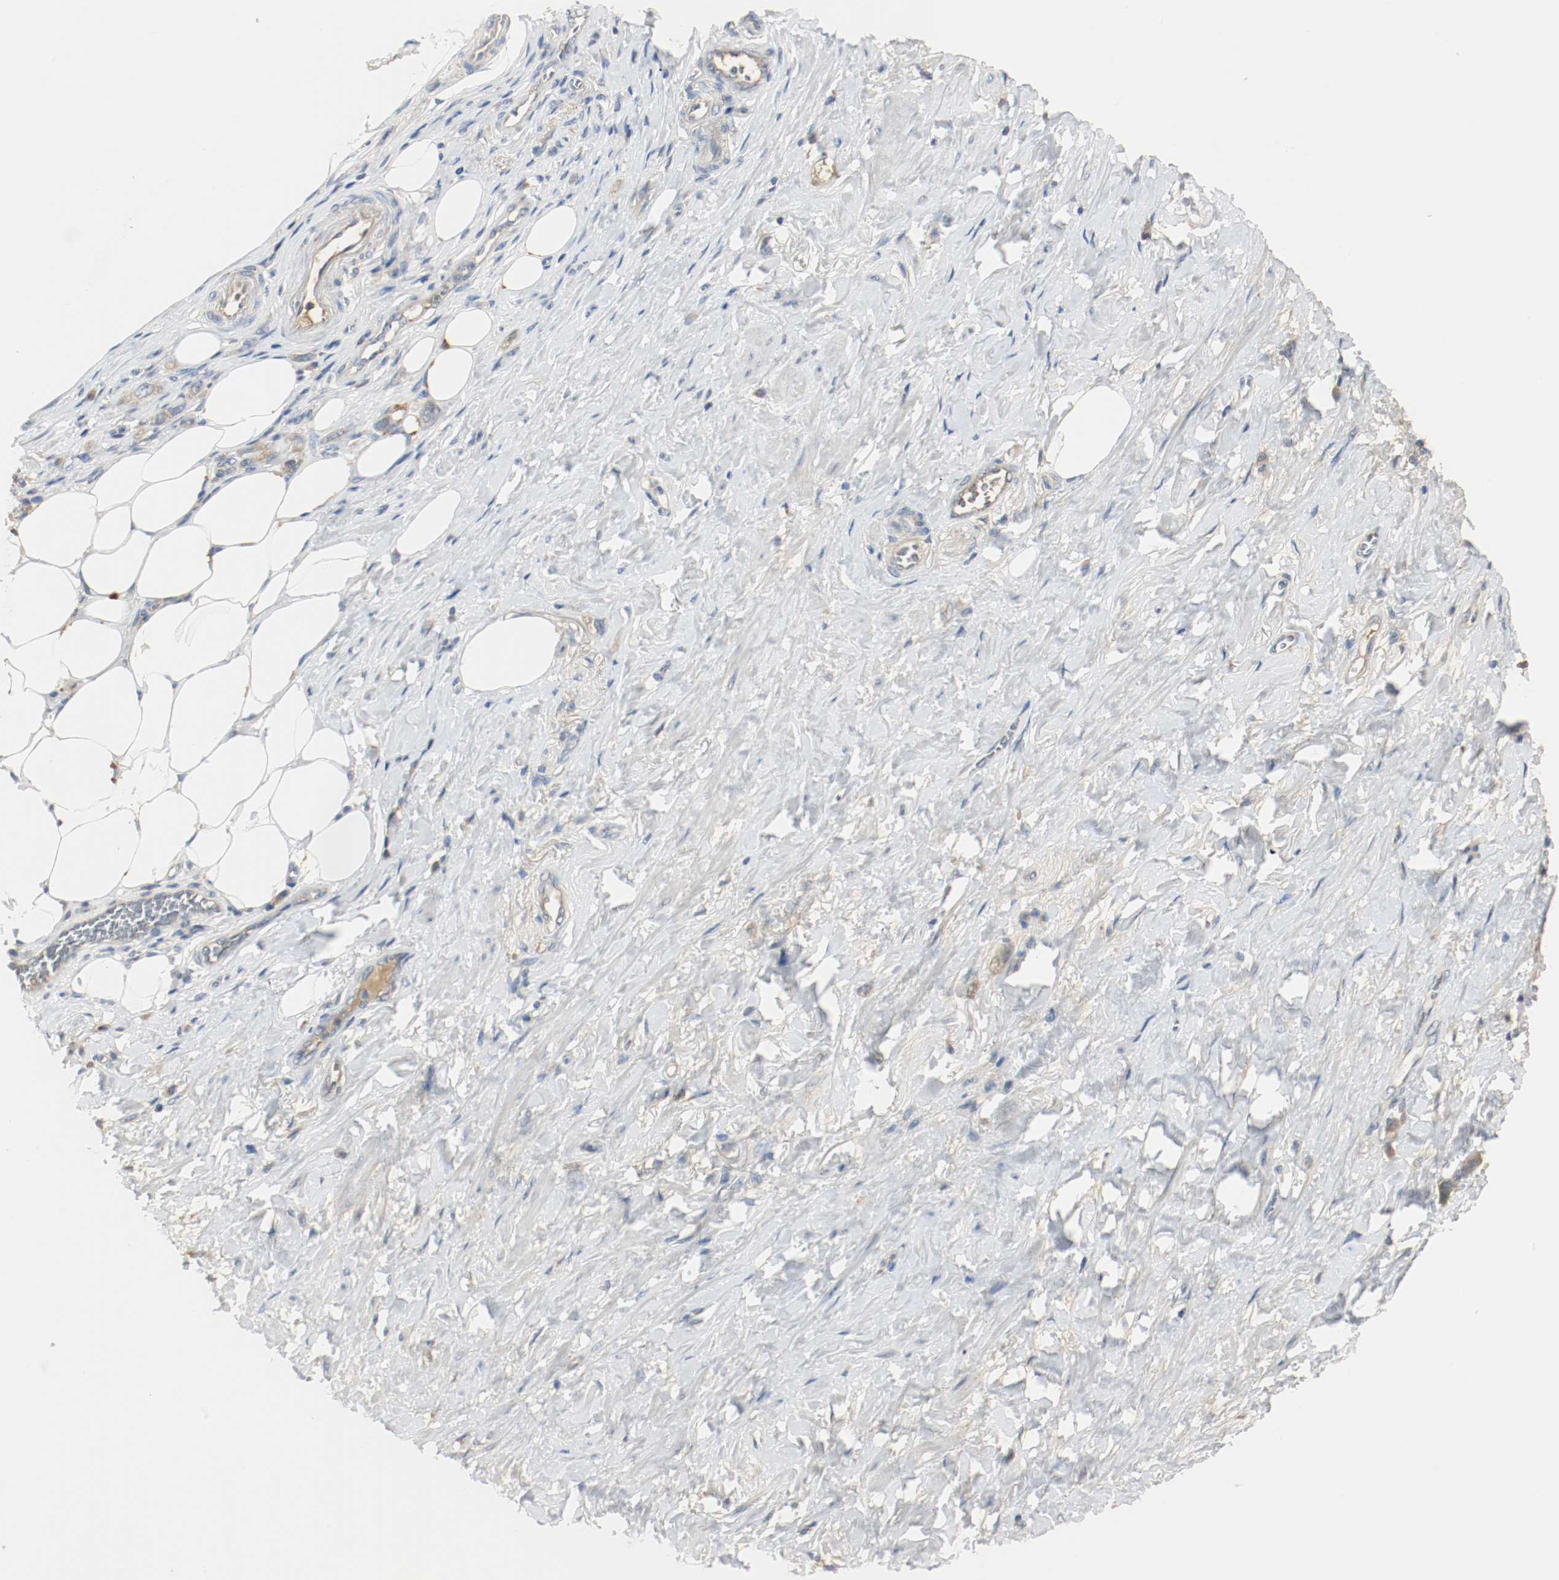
{"staining": {"intensity": "negative", "quantity": "none", "location": "none"}, "tissue": "stomach cancer", "cell_type": "Tumor cells", "image_type": "cancer", "snomed": [{"axis": "morphology", "description": "Adenocarcinoma, NOS"}, {"axis": "topography", "description": "Stomach"}], "caption": "Immunohistochemistry (IHC) of human adenocarcinoma (stomach) reveals no positivity in tumor cells.", "gene": "MELTF", "patient": {"sex": "male", "age": 82}}